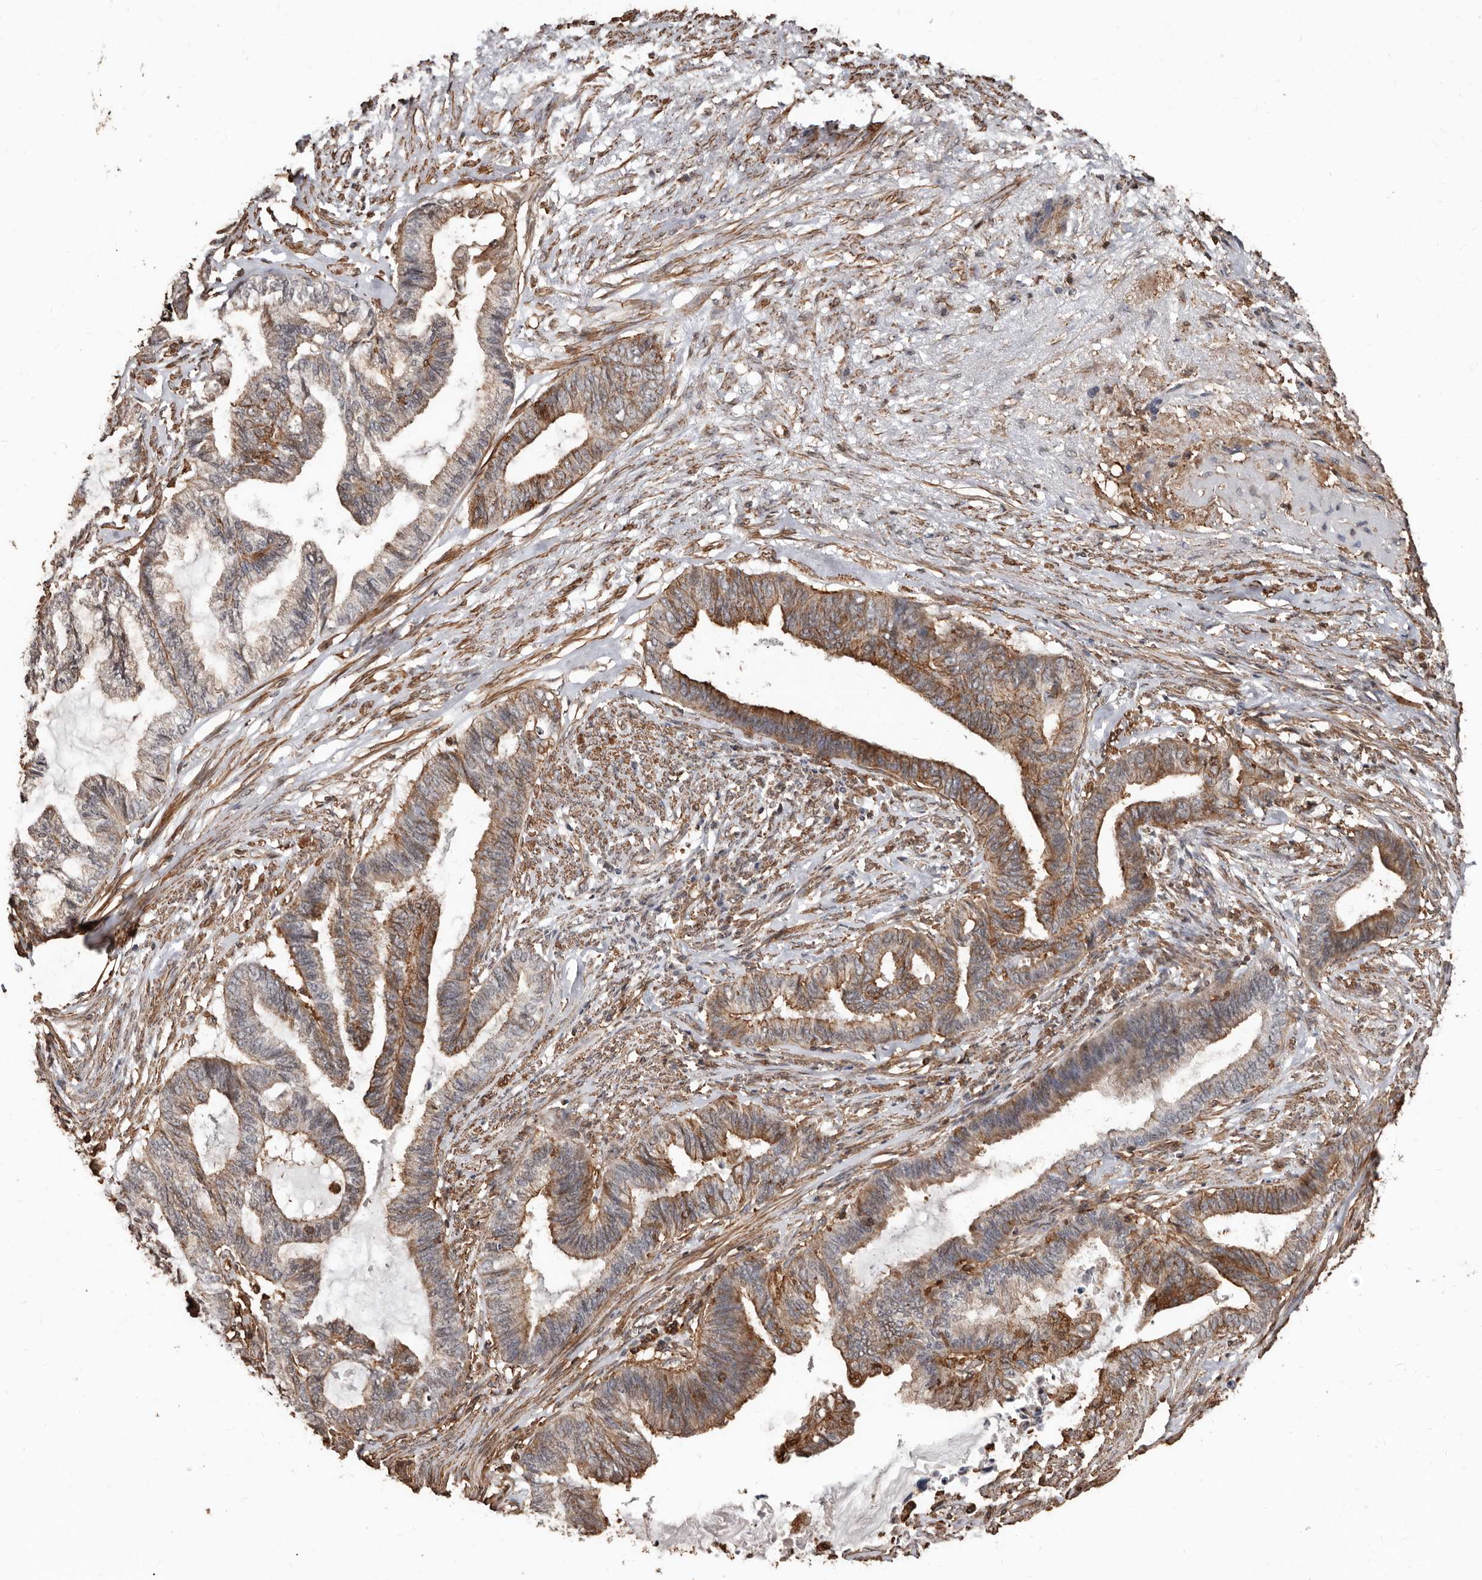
{"staining": {"intensity": "moderate", "quantity": ">75%", "location": "cytoplasmic/membranous"}, "tissue": "endometrial cancer", "cell_type": "Tumor cells", "image_type": "cancer", "snomed": [{"axis": "morphology", "description": "Adenocarcinoma, NOS"}, {"axis": "topography", "description": "Endometrium"}], "caption": "Endometrial cancer stained with a brown dye demonstrates moderate cytoplasmic/membranous positive expression in approximately >75% of tumor cells.", "gene": "GSK3A", "patient": {"sex": "female", "age": 86}}